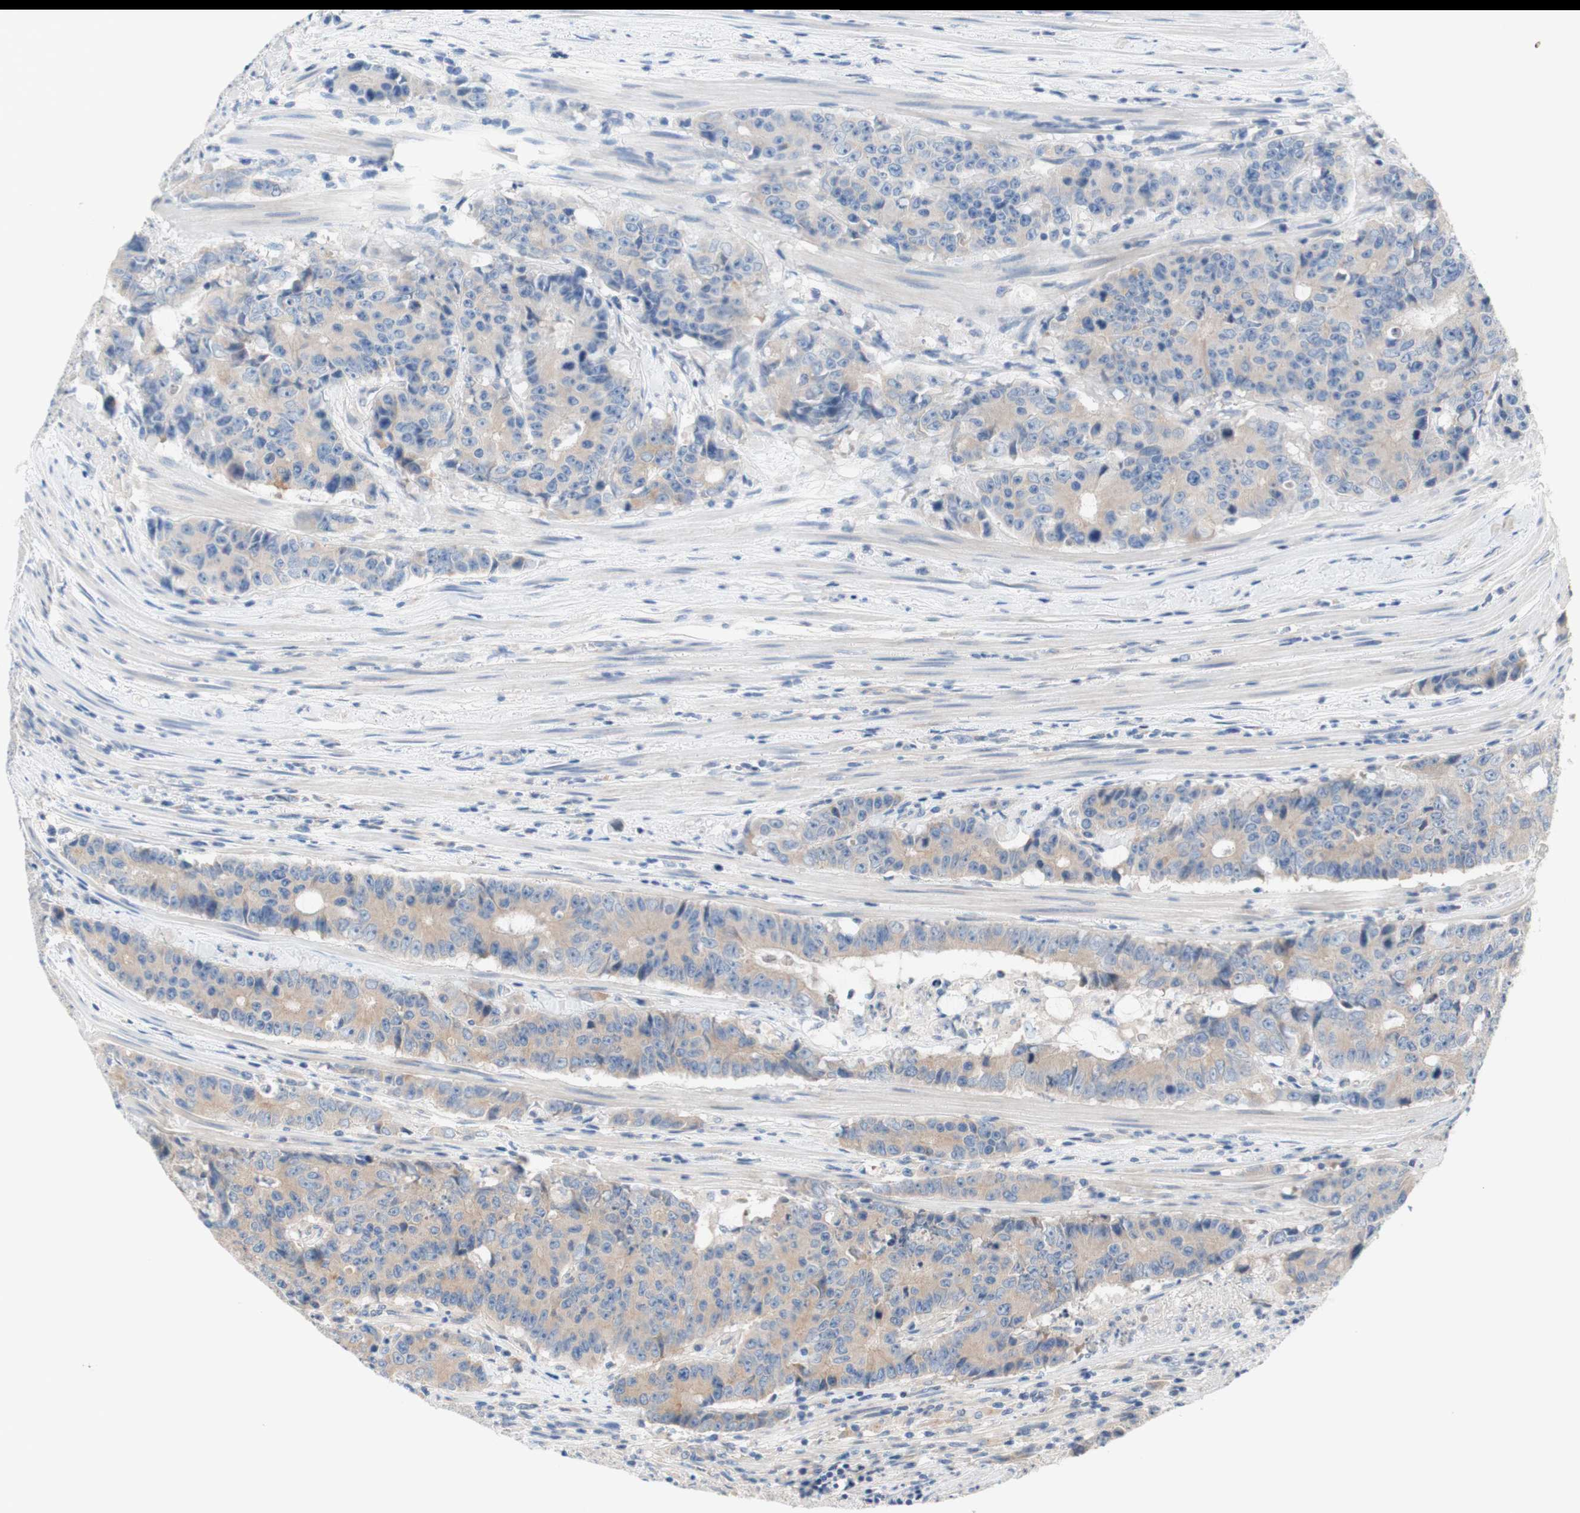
{"staining": {"intensity": "weak", "quantity": ">75%", "location": "cytoplasmic/membranous"}, "tissue": "colorectal cancer", "cell_type": "Tumor cells", "image_type": "cancer", "snomed": [{"axis": "morphology", "description": "Adenocarcinoma, NOS"}, {"axis": "topography", "description": "Colon"}], "caption": "Human colorectal cancer (adenocarcinoma) stained for a protein (brown) reveals weak cytoplasmic/membranous positive expression in approximately >75% of tumor cells.", "gene": "F3", "patient": {"sex": "female", "age": 86}}